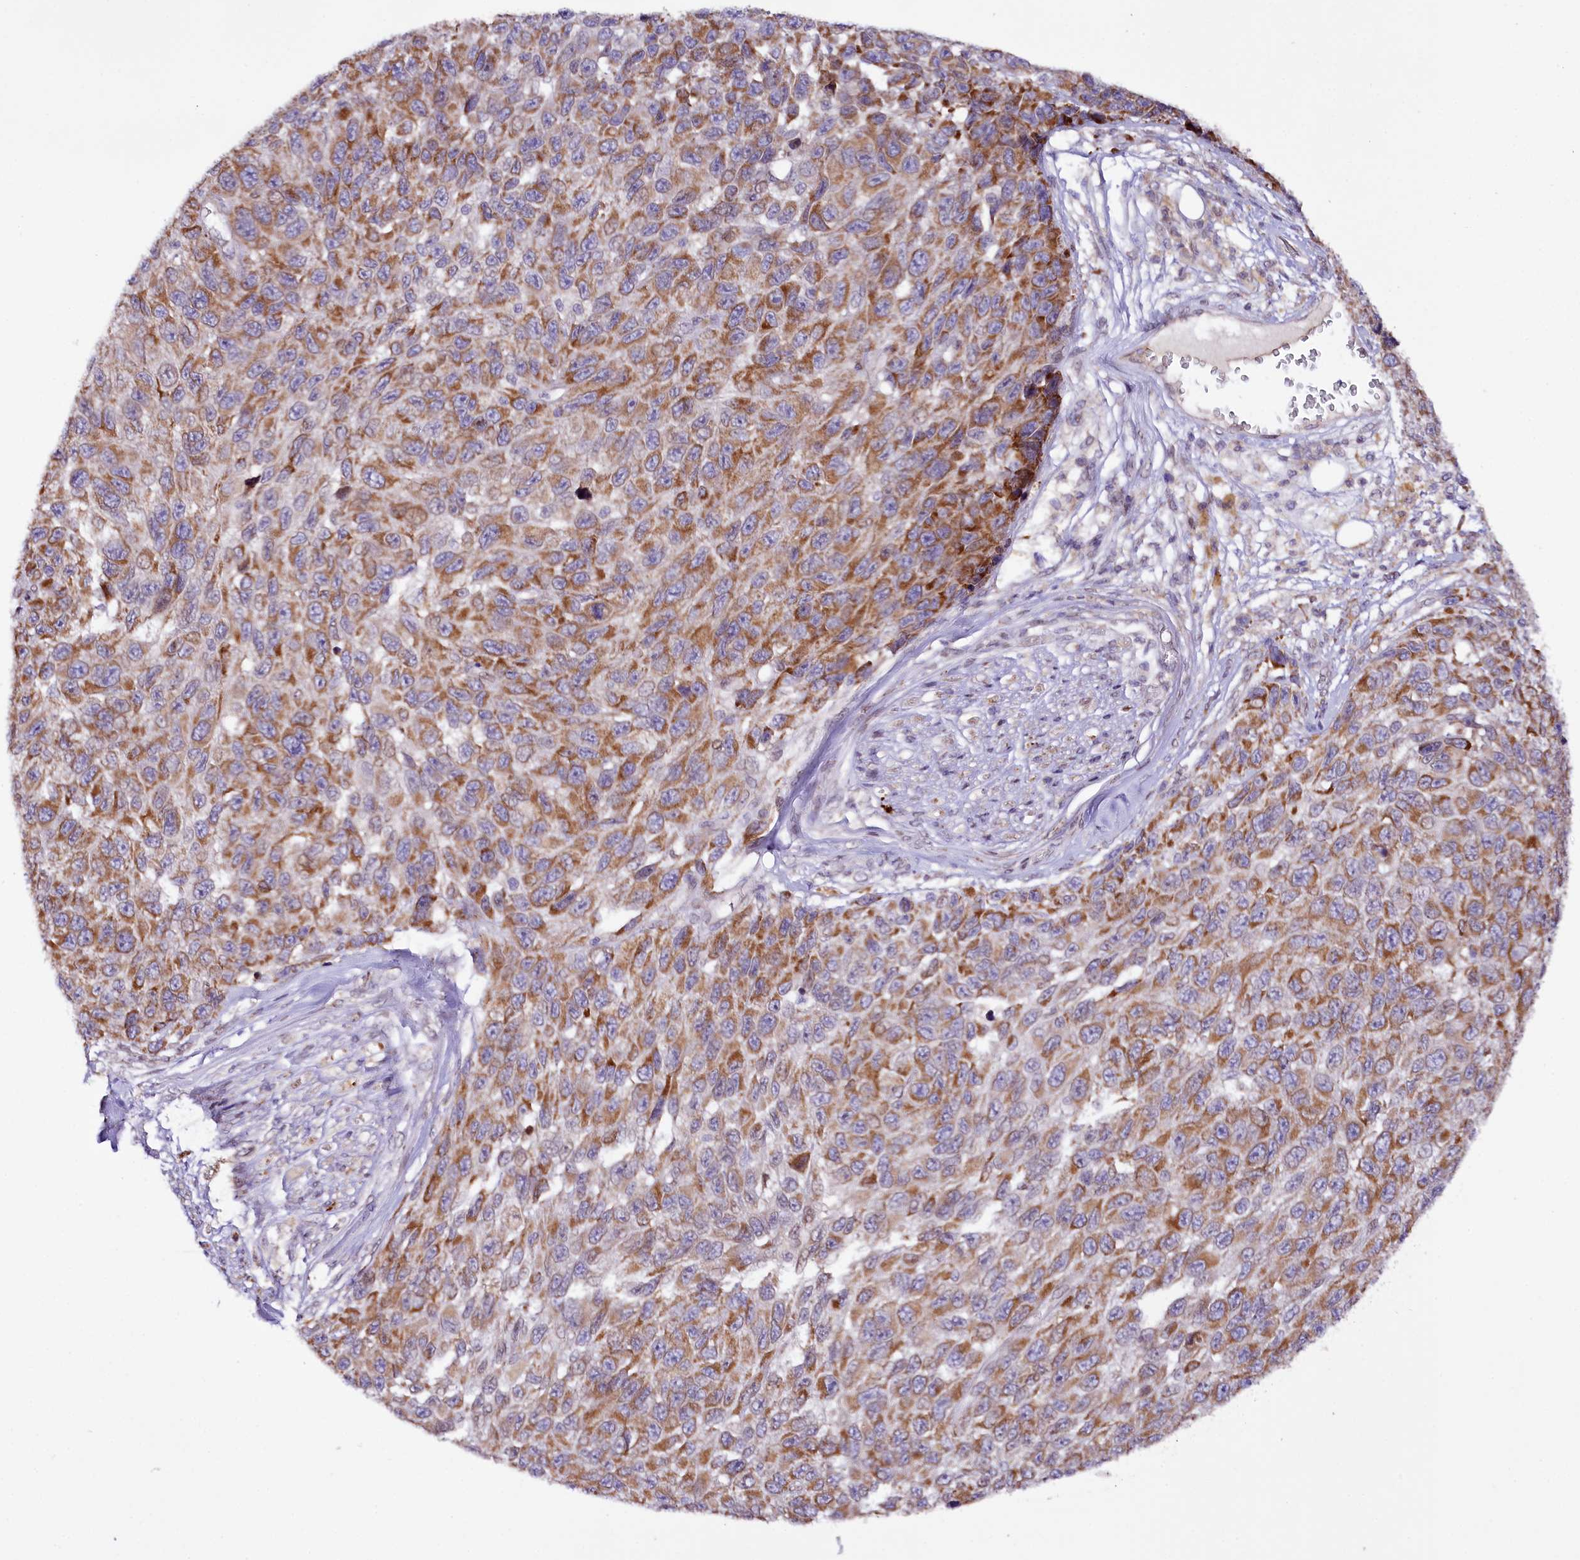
{"staining": {"intensity": "moderate", "quantity": ">75%", "location": "cytoplasmic/membranous"}, "tissue": "melanoma", "cell_type": "Tumor cells", "image_type": "cancer", "snomed": [{"axis": "morphology", "description": "Normal tissue, NOS"}, {"axis": "morphology", "description": "Malignant melanoma, NOS"}, {"axis": "topography", "description": "Skin"}], "caption": "This histopathology image shows immunohistochemistry staining of human melanoma, with medium moderate cytoplasmic/membranous expression in about >75% of tumor cells.", "gene": "ZNF226", "patient": {"sex": "female", "age": 96}}